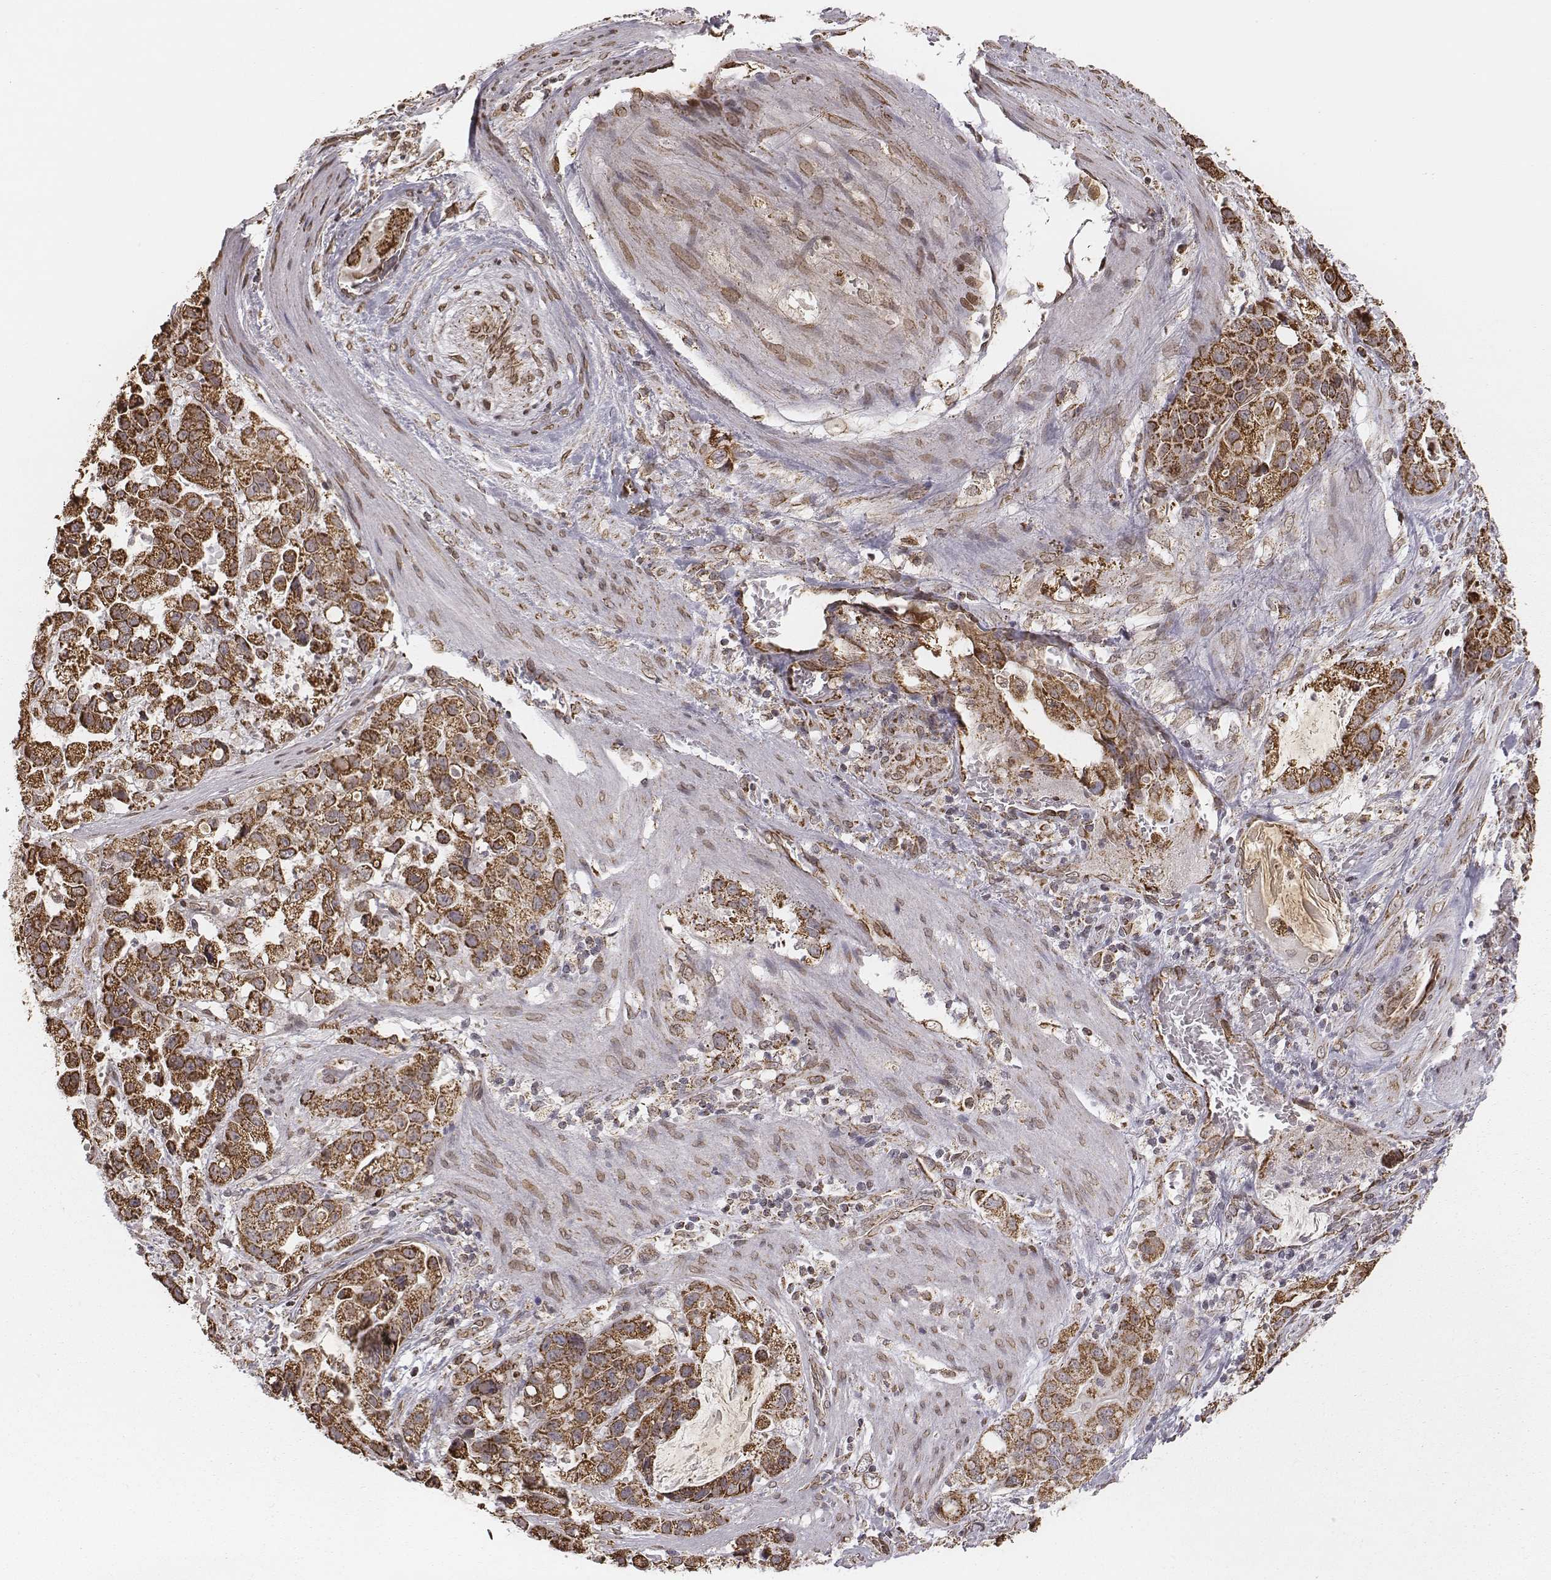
{"staining": {"intensity": "strong", "quantity": ">75%", "location": "cytoplasmic/membranous"}, "tissue": "stomach cancer", "cell_type": "Tumor cells", "image_type": "cancer", "snomed": [{"axis": "morphology", "description": "Adenocarcinoma, NOS"}, {"axis": "topography", "description": "Stomach"}], "caption": "Tumor cells exhibit high levels of strong cytoplasmic/membranous expression in approximately >75% of cells in human stomach cancer. (DAB (3,3'-diaminobenzidine) IHC with brightfield microscopy, high magnification).", "gene": "ACOT2", "patient": {"sex": "male", "age": 59}}